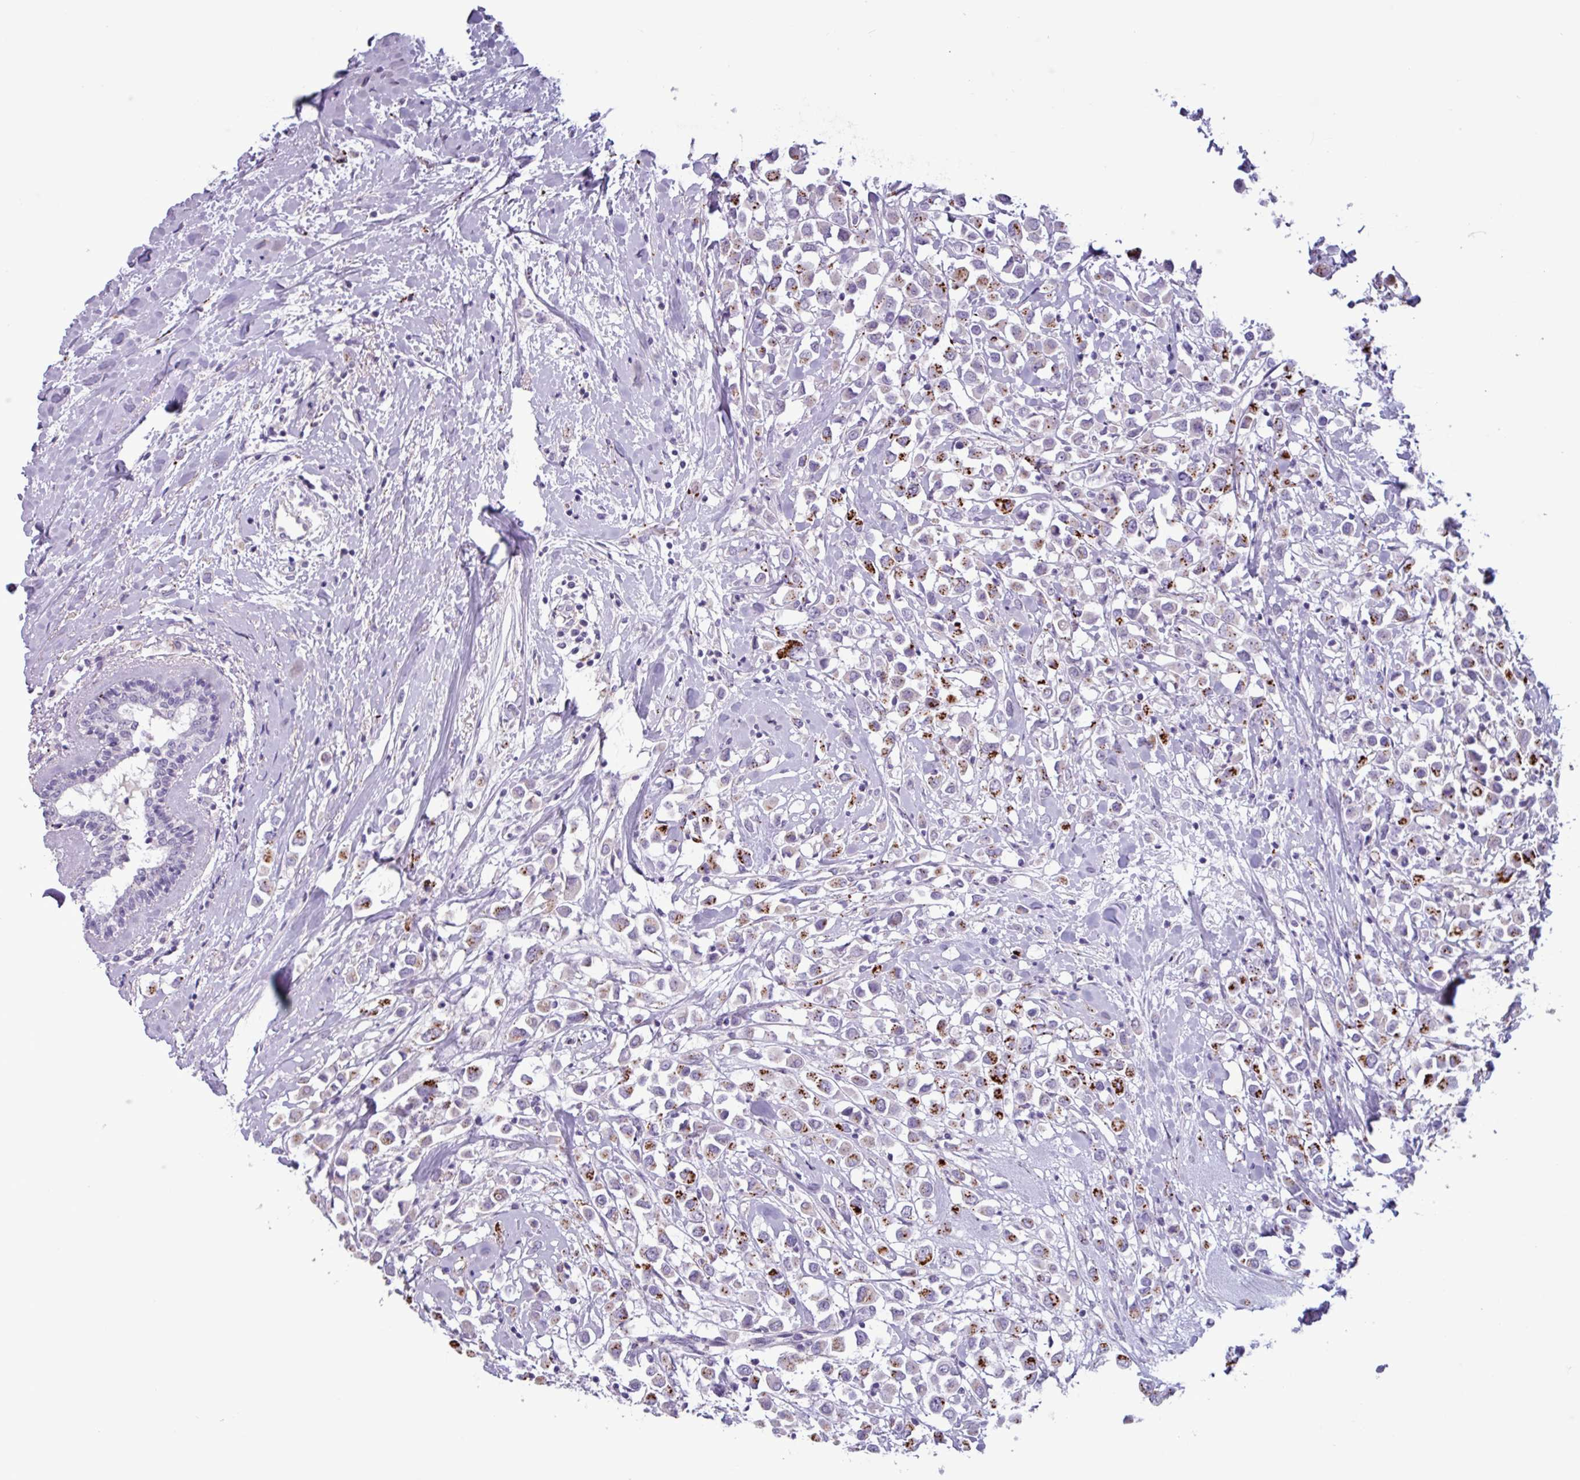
{"staining": {"intensity": "strong", "quantity": "25%-75%", "location": "cytoplasmic/membranous"}, "tissue": "breast cancer", "cell_type": "Tumor cells", "image_type": "cancer", "snomed": [{"axis": "morphology", "description": "Duct carcinoma"}, {"axis": "topography", "description": "Breast"}], "caption": "Protein staining of breast cancer tissue displays strong cytoplasmic/membranous positivity in approximately 25%-75% of tumor cells.", "gene": "PLIN2", "patient": {"sex": "female", "age": 87}}